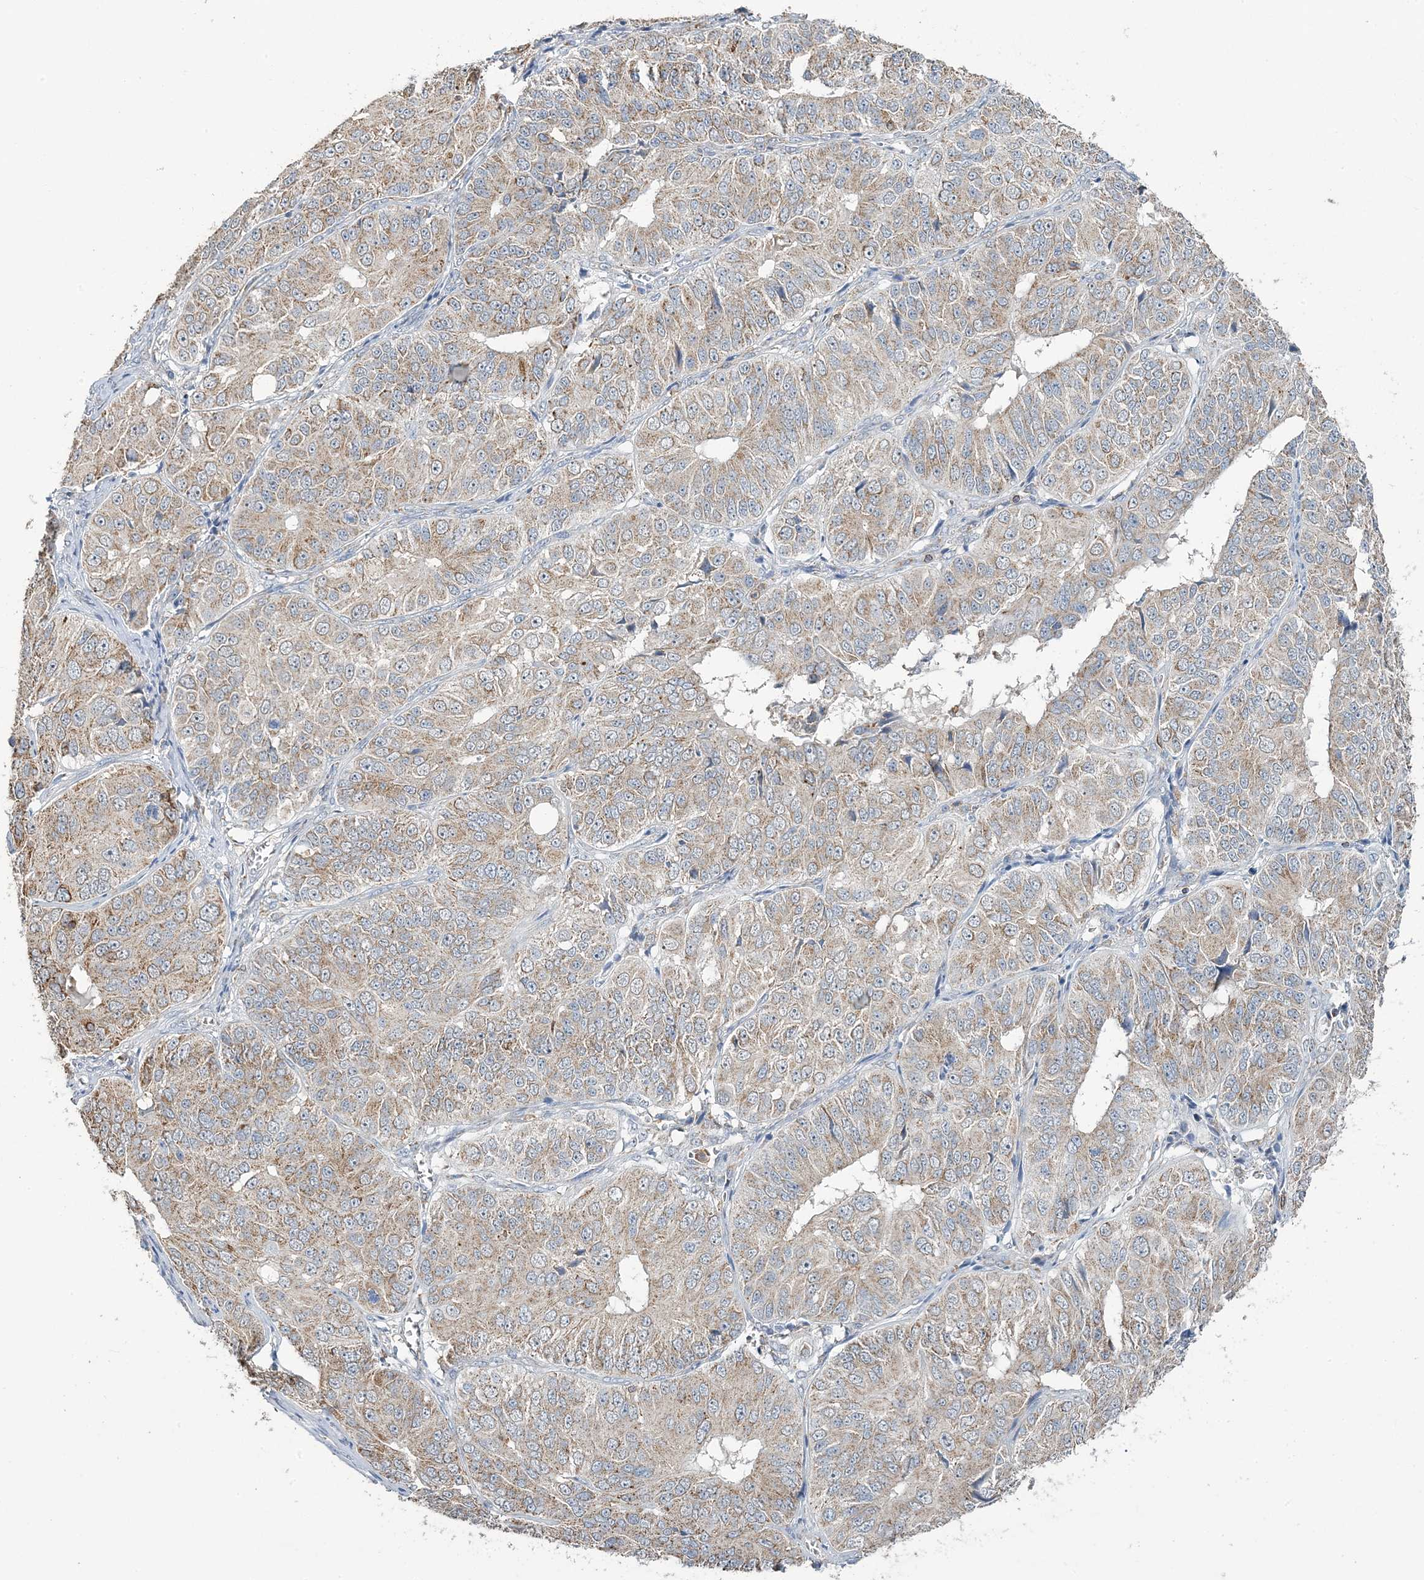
{"staining": {"intensity": "weak", "quantity": ">75%", "location": "cytoplasmic/membranous"}, "tissue": "ovarian cancer", "cell_type": "Tumor cells", "image_type": "cancer", "snomed": [{"axis": "morphology", "description": "Carcinoma, endometroid"}, {"axis": "topography", "description": "Ovary"}], "caption": "Protein expression analysis of human ovarian cancer (endometroid carcinoma) reveals weak cytoplasmic/membranous staining in approximately >75% of tumor cells. The staining was performed using DAB (3,3'-diaminobenzidine), with brown indicating positive protein expression. Nuclei are stained blue with hematoxylin.", "gene": "TMLHE", "patient": {"sex": "female", "age": 51}}